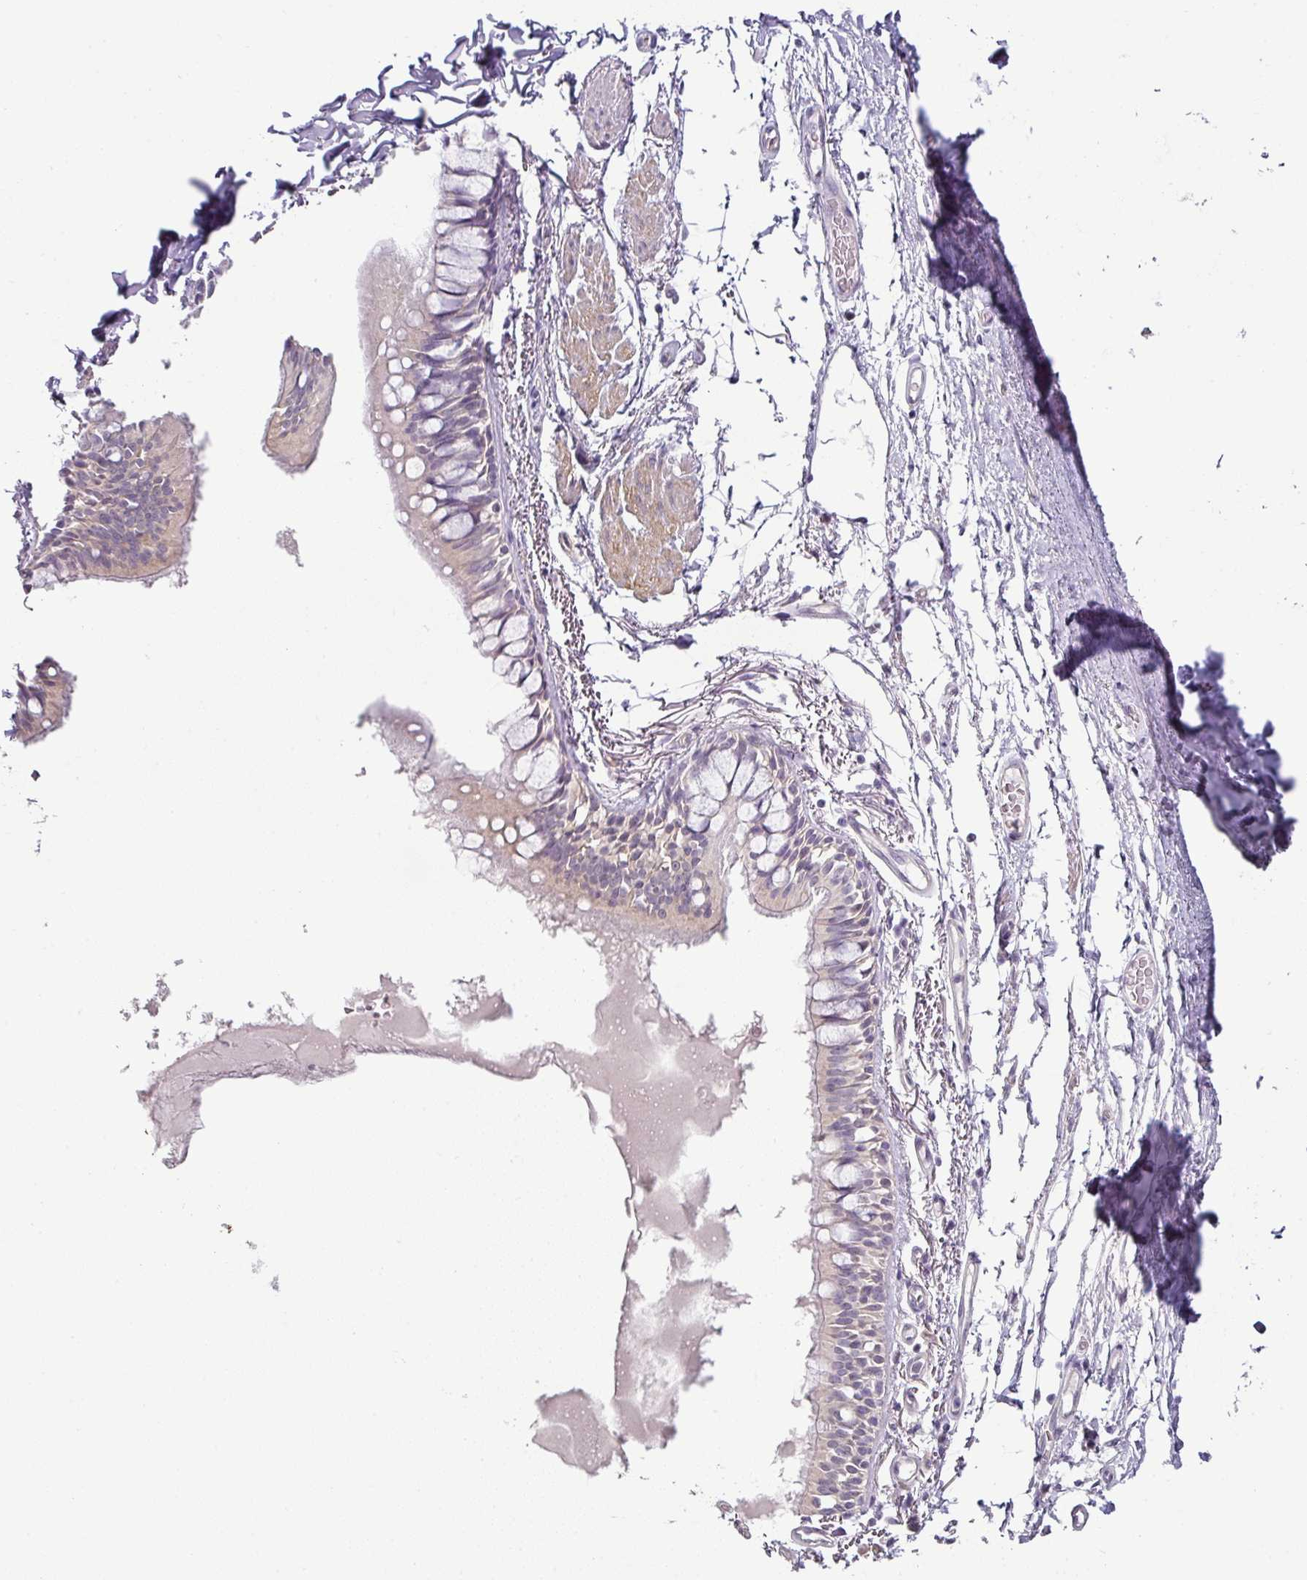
{"staining": {"intensity": "weak", "quantity": "25%-75%", "location": "cytoplasmic/membranous"}, "tissue": "bronchus", "cell_type": "Respiratory epithelial cells", "image_type": "normal", "snomed": [{"axis": "morphology", "description": "Normal tissue, NOS"}, {"axis": "topography", "description": "Bronchus"}], "caption": "Bronchus stained for a protein exhibits weak cytoplasmic/membranous positivity in respiratory epithelial cells. (Brightfield microscopy of DAB IHC at high magnification).", "gene": "OR52D1", "patient": {"sex": "male", "age": 70}}